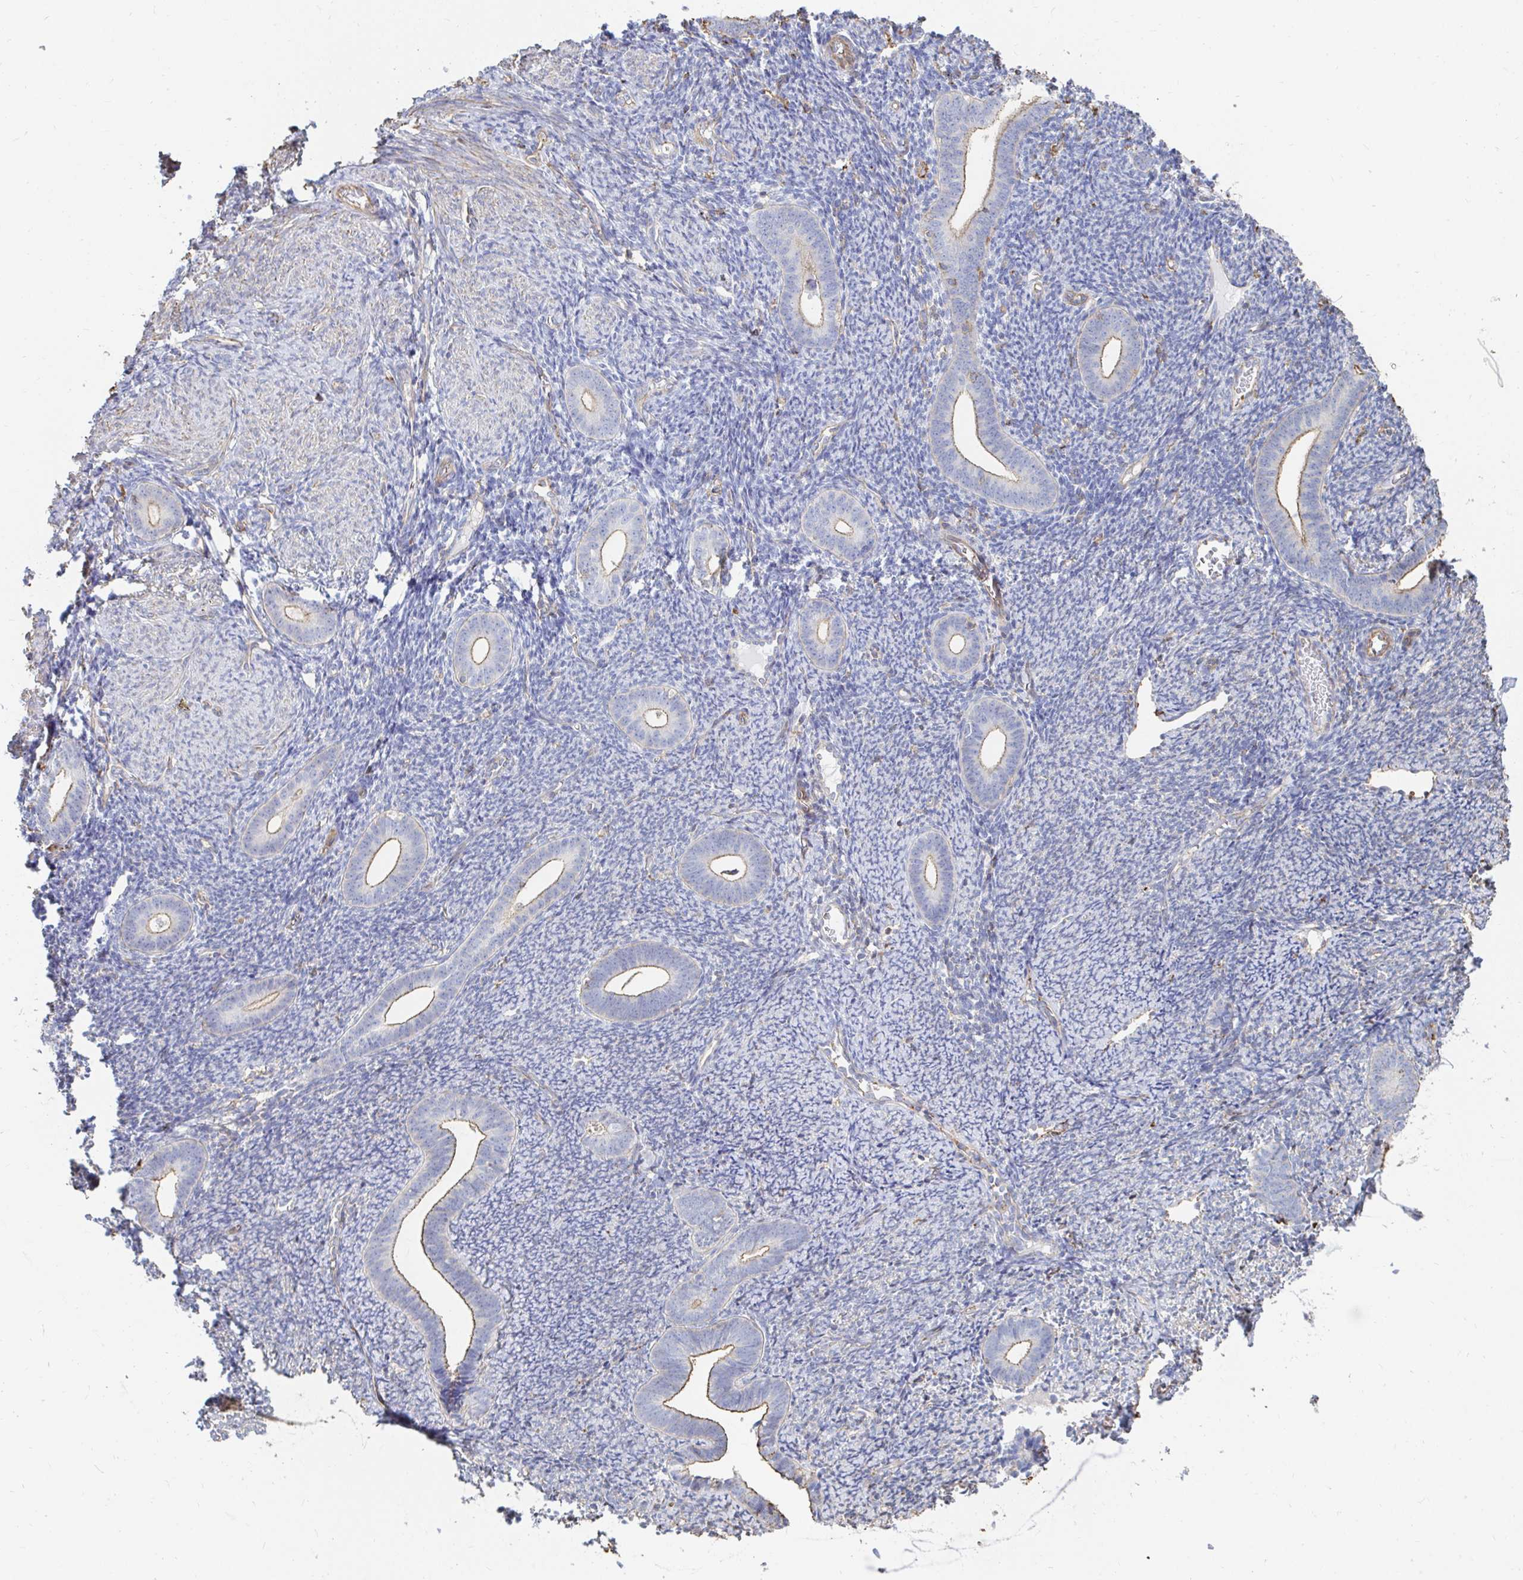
{"staining": {"intensity": "negative", "quantity": "none", "location": "none"}, "tissue": "endometrium", "cell_type": "Cells in endometrial stroma", "image_type": "normal", "snomed": [{"axis": "morphology", "description": "Normal tissue, NOS"}, {"axis": "topography", "description": "Endometrium"}], "caption": "The micrograph demonstrates no staining of cells in endometrial stroma in unremarkable endometrium.", "gene": "PTPN14", "patient": {"sex": "female", "age": 39}}